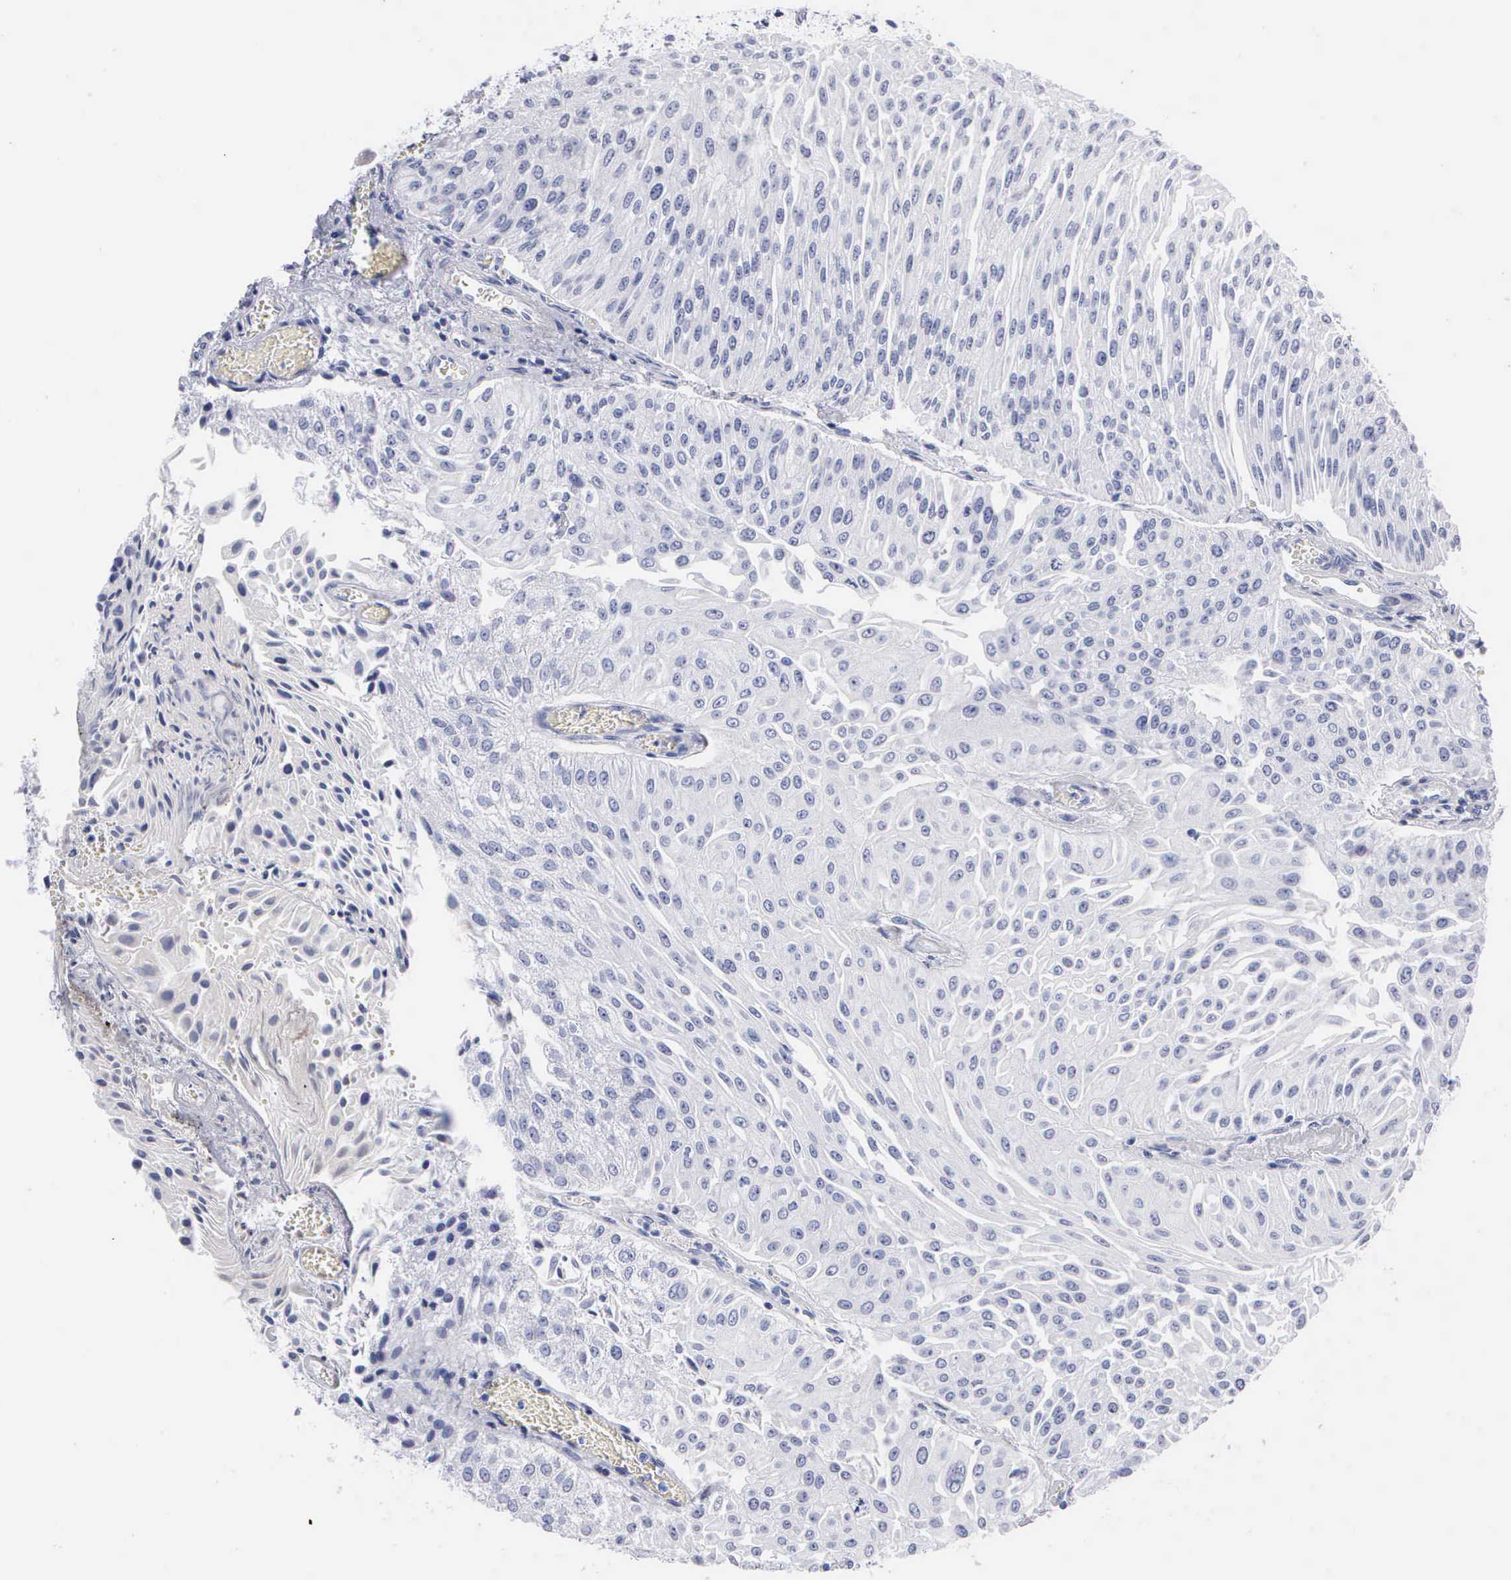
{"staining": {"intensity": "negative", "quantity": "none", "location": "none"}, "tissue": "urothelial cancer", "cell_type": "Tumor cells", "image_type": "cancer", "snomed": [{"axis": "morphology", "description": "Urothelial carcinoma, Low grade"}, {"axis": "topography", "description": "Urinary bladder"}], "caption": "Human urothelial cancer stained for a protein using immunohistochemistry demonstrates no positivity in tumor cells.", "gene": "CYP19A1", "patient": {"sex": "male", "age": 86}}